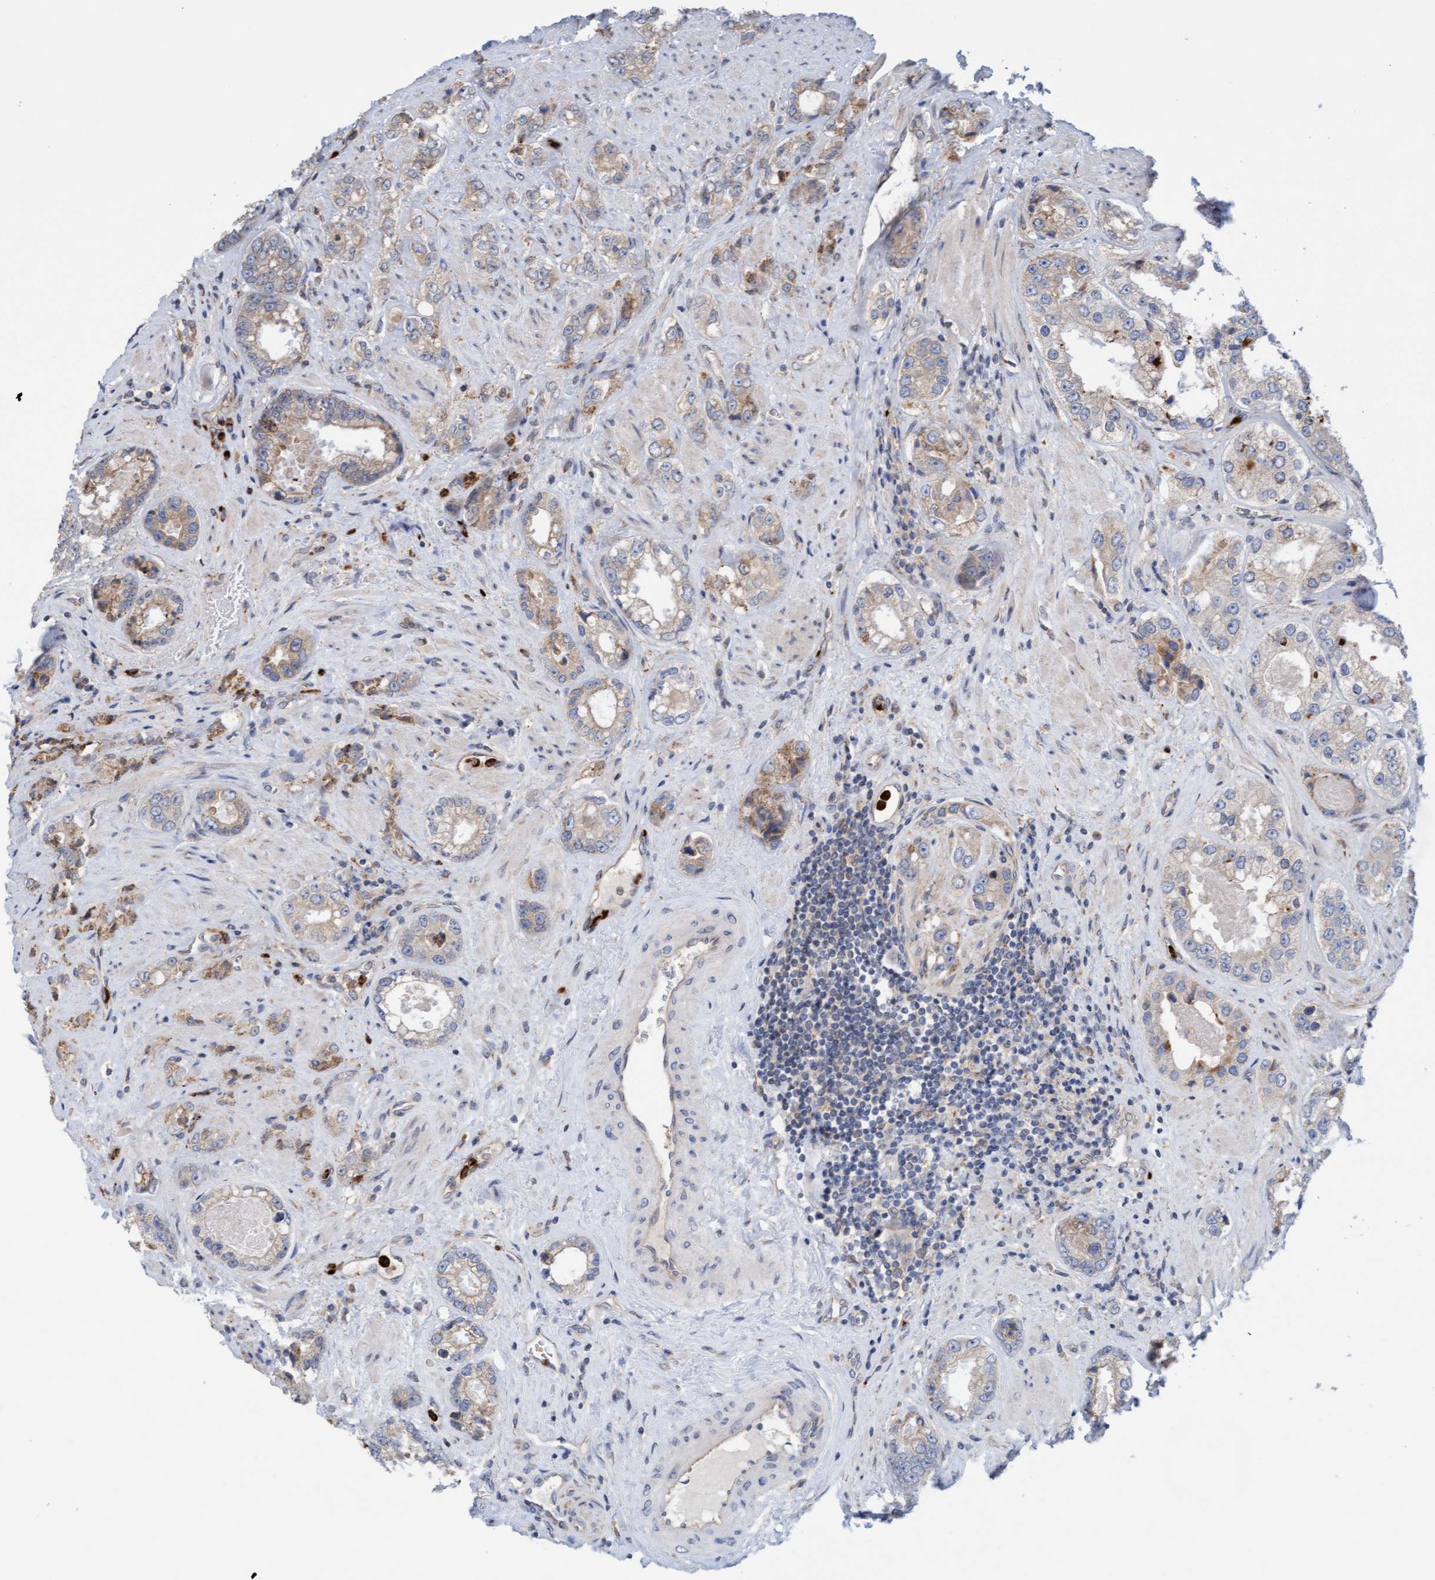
{"staining": {"intensity": "weak", "quantity": "25%-75%", "location": "cytoplasmic/membranous"}, "tissue": "prostate cancer", "cell_type": "Tumor cells", "image_type": "cancer", "snomed": [{"axis": "morphology", "description": "Adenocarcinoma, High grade"}, {"axis": "topography", "description": "Prostate"}], "caption": "IHC (DAB) staining of prostate high-grade adenocarcinoma reveals weak cytoplasmic/membranous protein positivity in about 25%-75% of tumor cells. (brown staining indicates protein expression, while blue staining denotes nuclei).", "gene": "MMP8", "patient": {"sex": "male", "age": 61}}